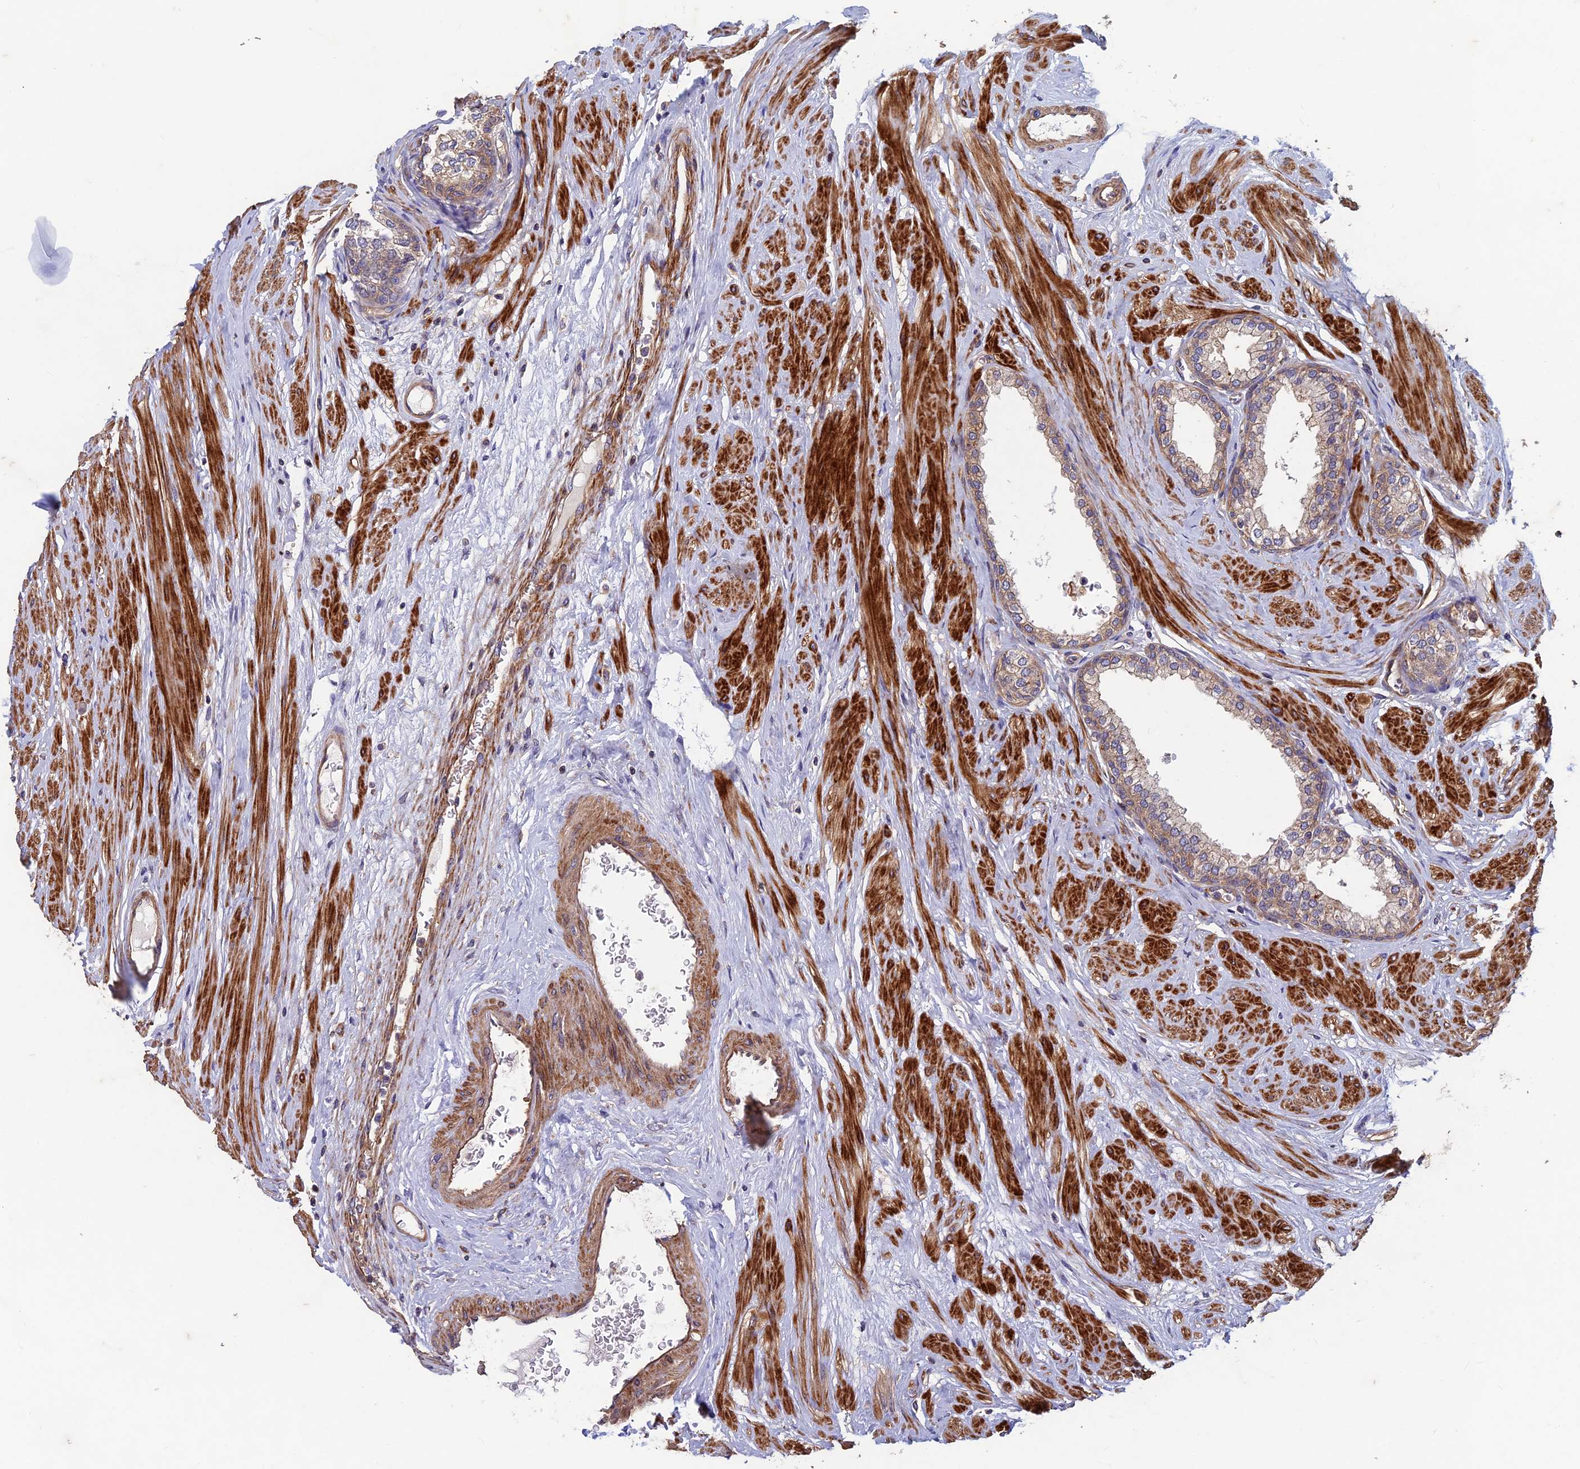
{"staining": {"intensity": "moderate", "quantity": "25%-75%", "location": "cytoplasmic/membranous"}, "tissue": "prostate", "cell_type": "Glandular cells", "image_type": "normal", "snomed": [{"axis": "morphology", "description": "Normal tissue, NOS"}, {"axis": "morphology", "description": "Urothelial carcinoma, Low grade"}, {"axis": "topography", "description": "Urinary bladder"}, {"axis": "topography", "description": "Prostate"}], "caption": "Moderate cytoplasmic/membranous positivity is present in approximately 25%-75% of glandular cells in unremarkable prostate.", "gene": "NCAPG", "patient": {"sex": "male", "age": 60}}